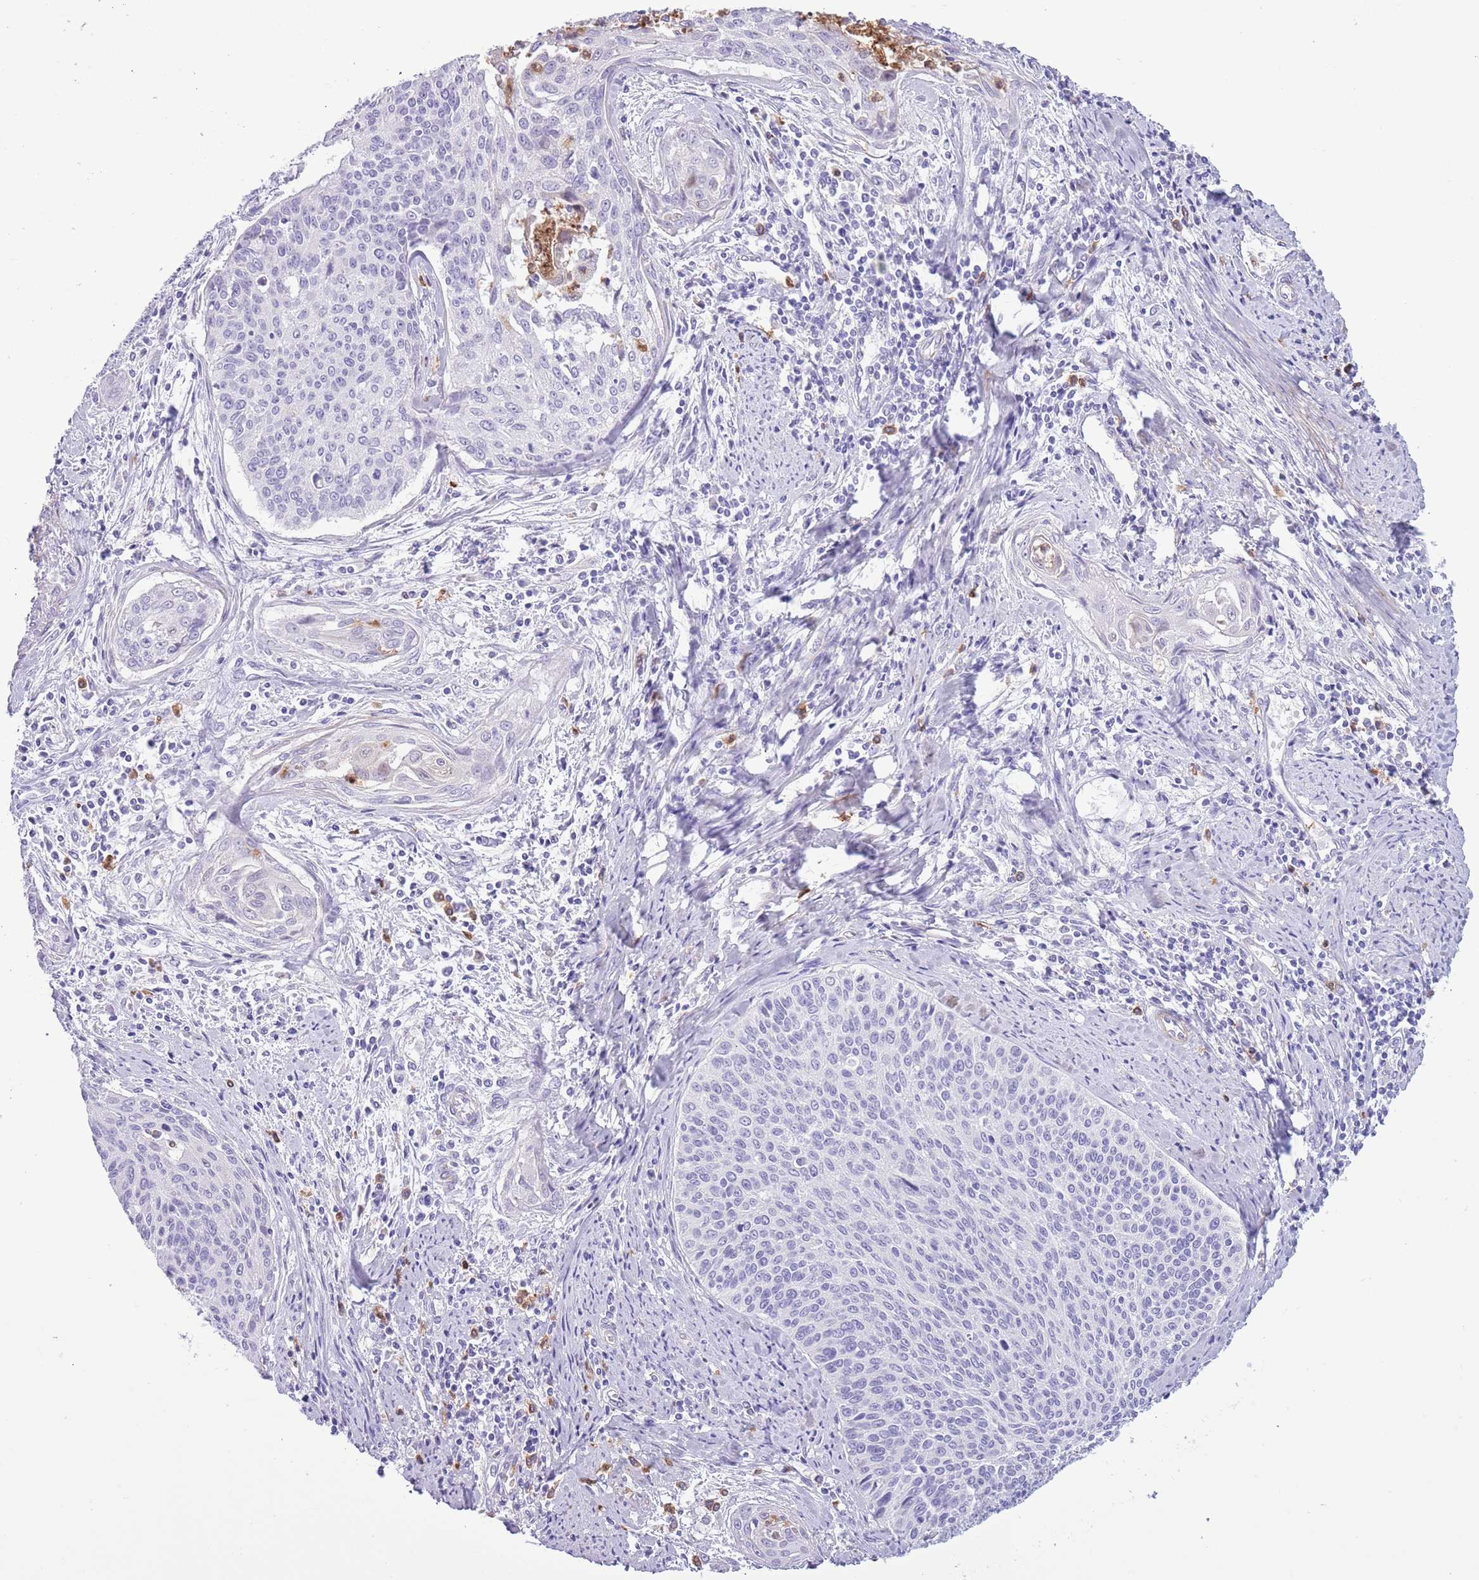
{"staining": {"intensity": "negative", "quantity": "none", "location": "none"}, "tissue": "cervical cancer", "cell_type": "Tumor cells", "image_type": "cancer", "snomed": [{"axis": "morphology", "description": "Squamous cell carcinoma, NOS"}, {"axis": "topography", "description": "Cervix"}], "caption": "A photomicrograph of human cervical cancer is negative for staining in tumor cells.", "gene": "OR6M1", "patient": {"sex": "female", "age": 55}}